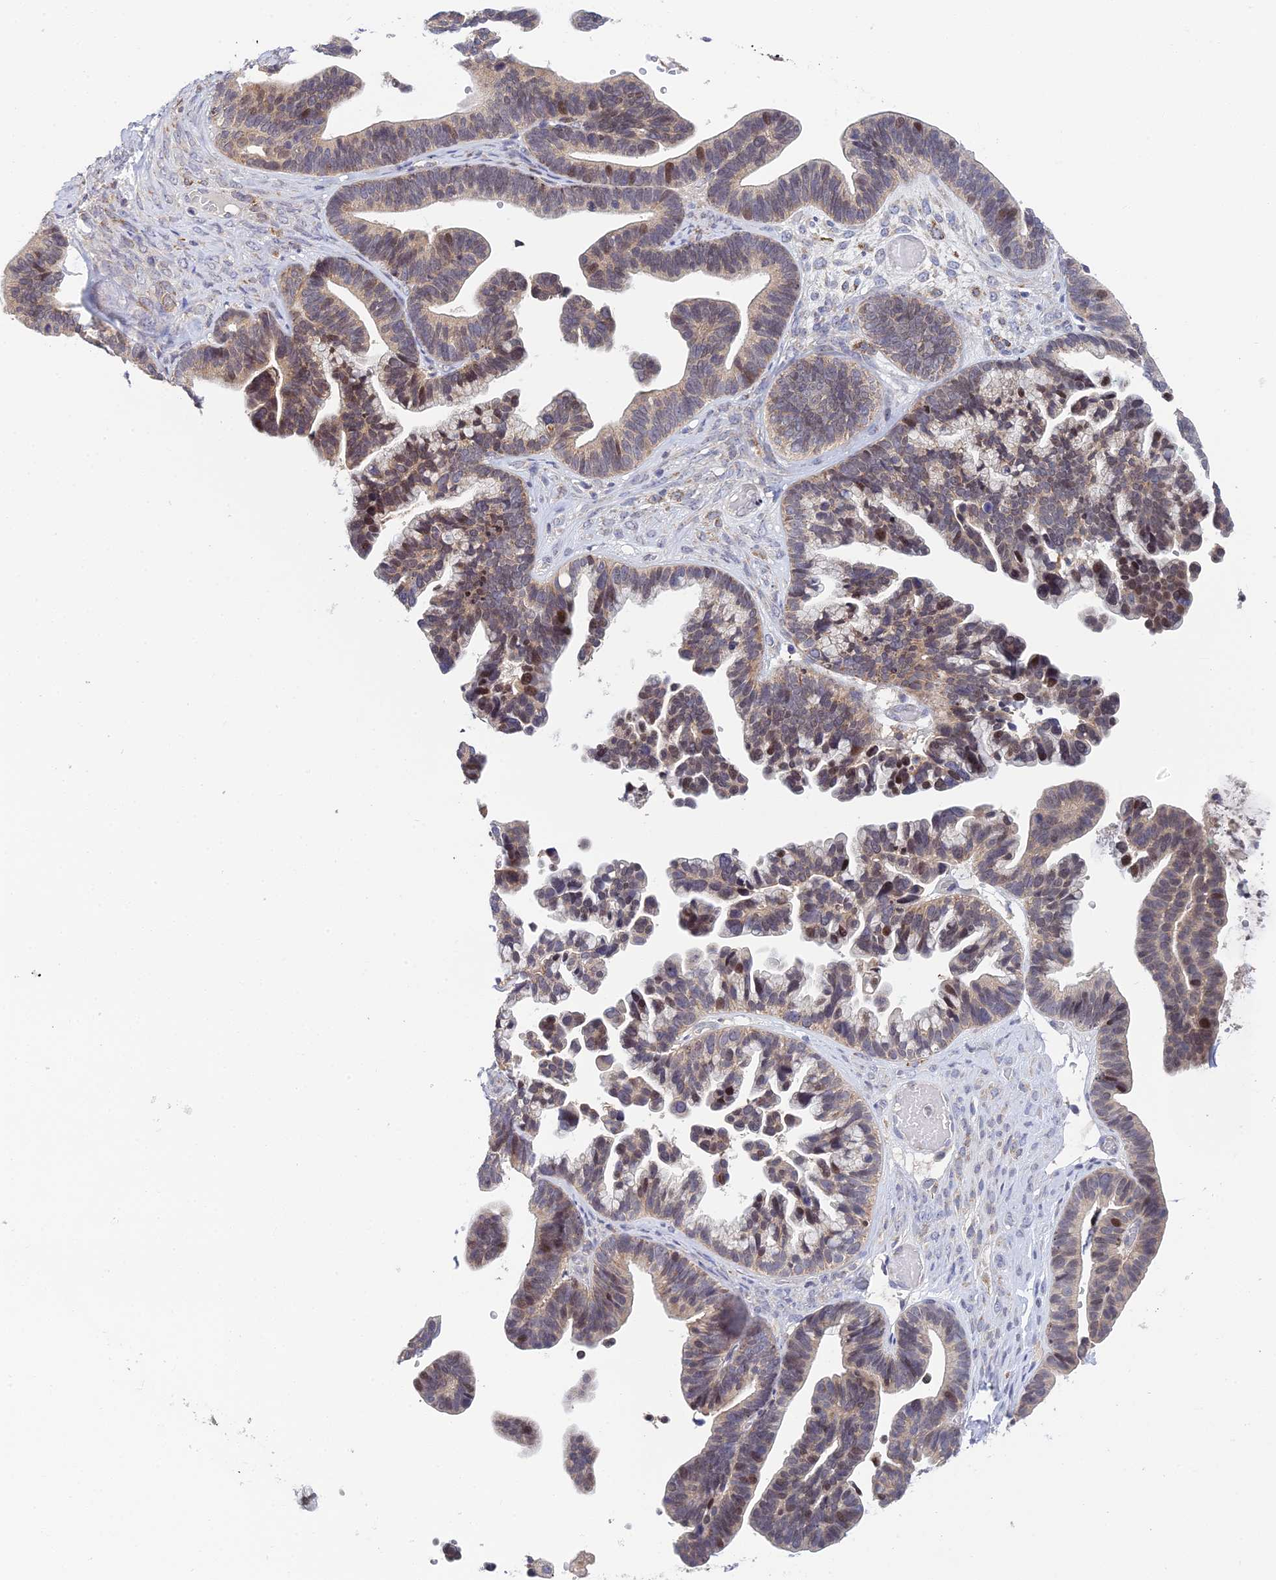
{"staining": {"intensity": "moderate", "quantity": "25%-75%", "location": "cytoplasmic/membranous,nuclear"}, "tissue": "ovarian cancer", "cell_type": "Tumor cells", "image_type": "cancer", "snomed": [{"axis": "morphology", "description": "Cystadenocarcinoma, serous, NOS"}, {"axis": "topography", "description": "Ovary"}], "caption": "Ovarian cancer (serous cystadenocarcinoma) was stained to show a protein in brown. There is medium levels of moderate cytoplasmic/membranous and nuclear staining in about 25%-75% of tumor cells.", "gene": "ELOA2", "patient": {"sex": "female", "age": 56}}